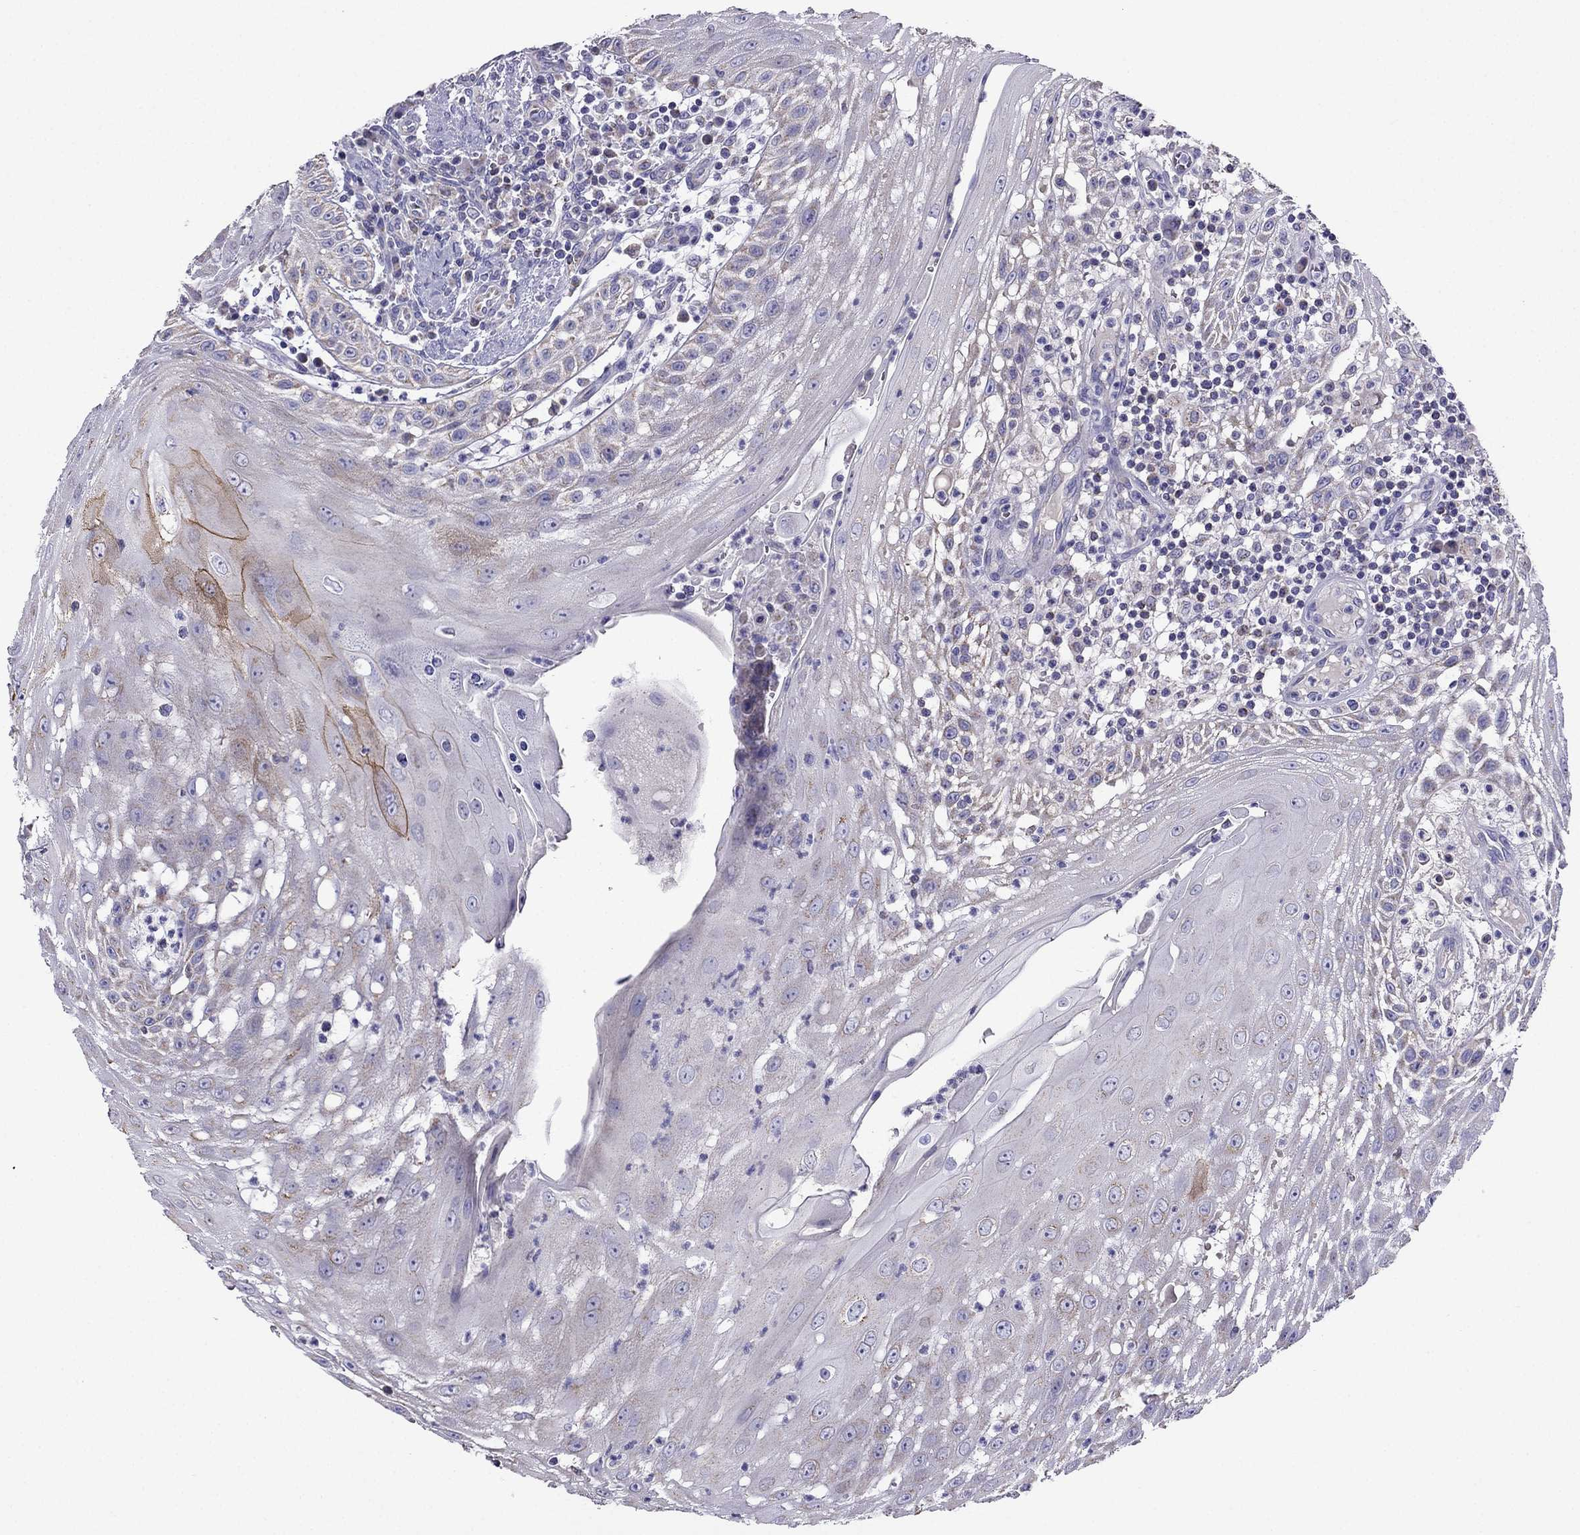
{"staining": {"intensity": "strong", "quantity": "<25%", "location": "cytoplasmic/membranous"}, "tissue": "head and neck cancer", "cell_type": "Tumor cells", "image_type": "cancer", "snomed": [{"axis": "morphology", "description": "Squamous cell carcinoma, NOS"}, {"axis": "topography", "description": "Oral tissue"}, {"axis": "topography", "description": "Head-Neck"}], "caption": "Immunohistochemical staining of head and neck squamous cell carcinoma demonstrates medium levels of strong cytoplasmic/membranous staining in approximately <25% of tumor cells. Nuclei are stained in blue.", "gene": "DSC1", "patient": {"sex": "male", "age": 58}}